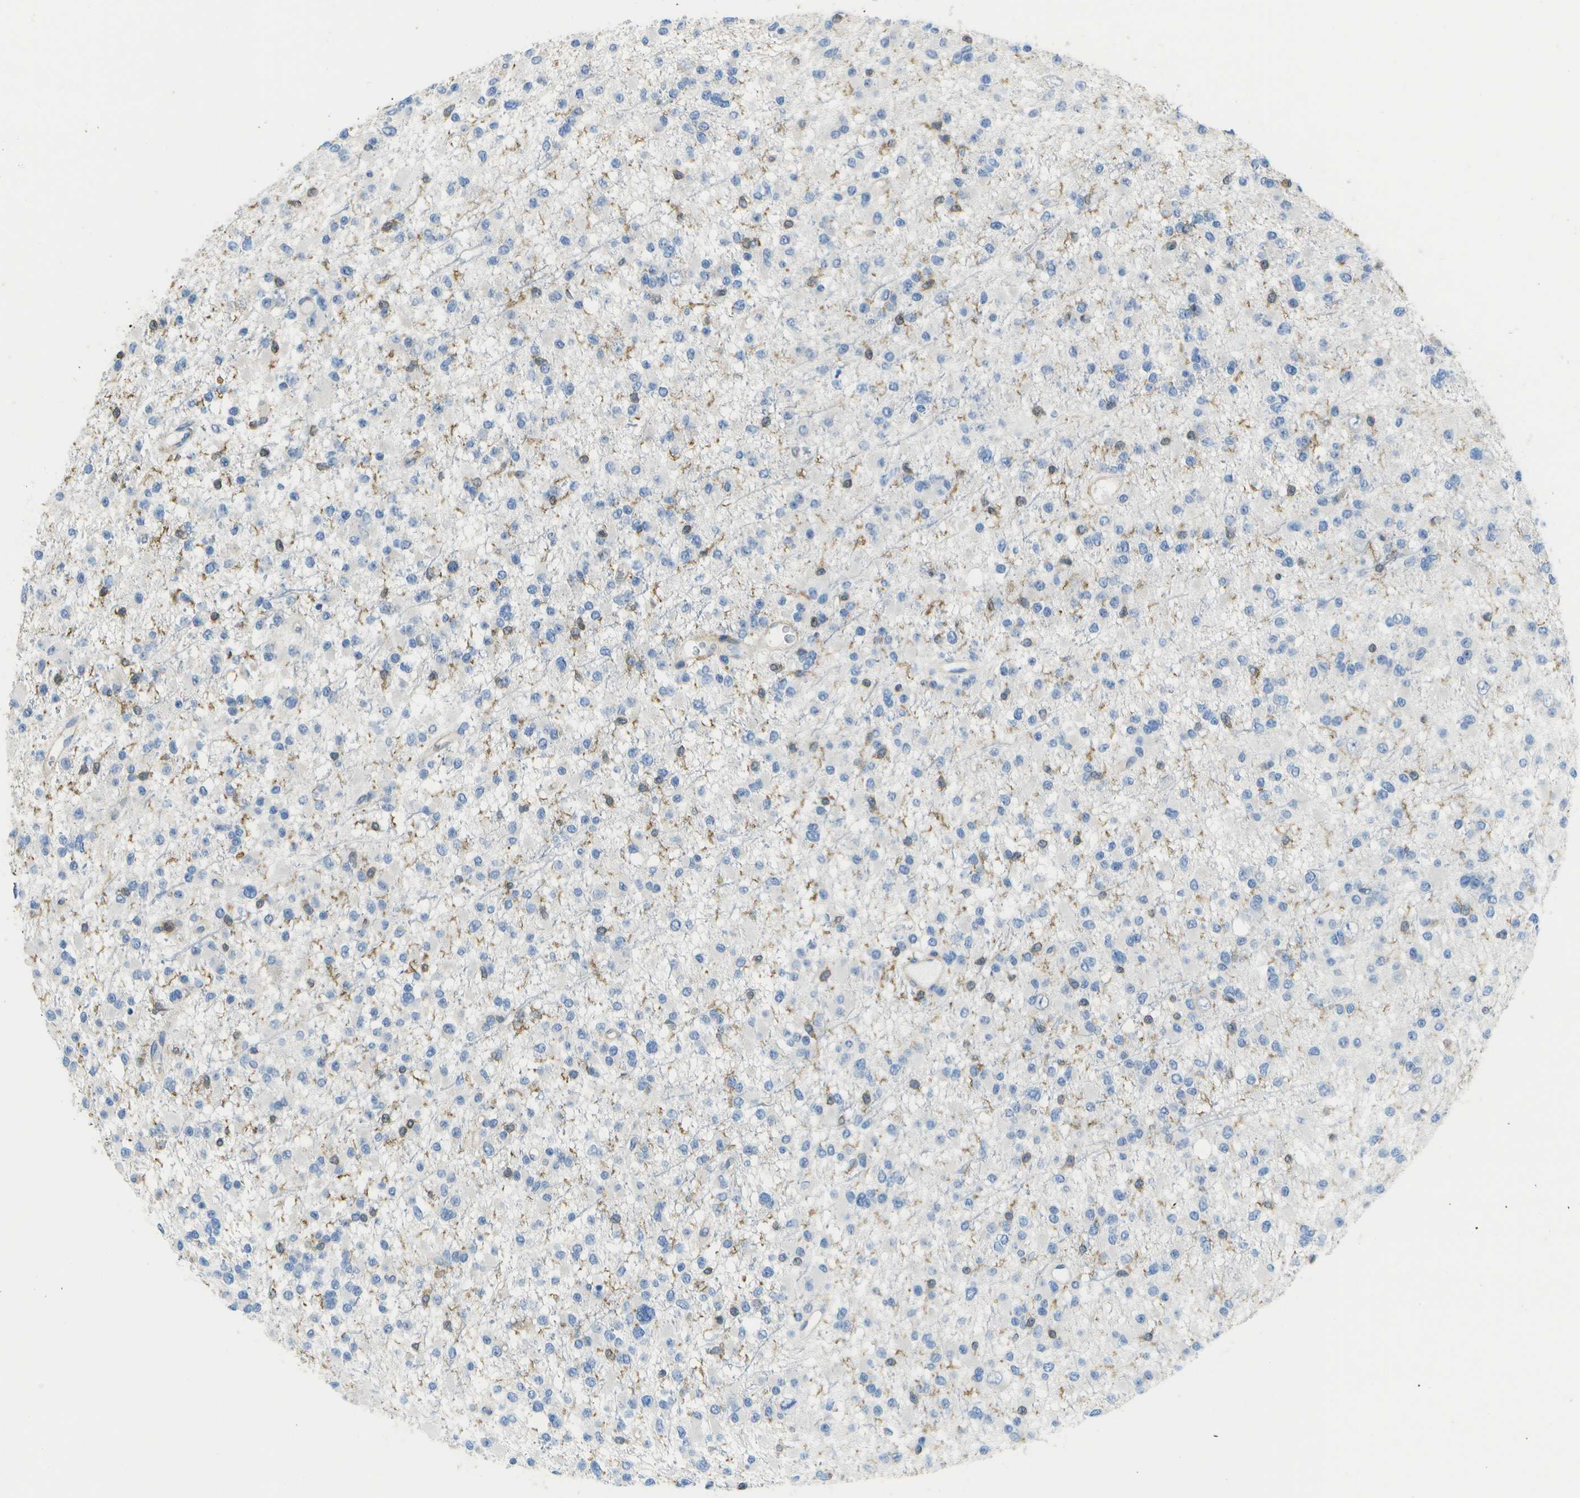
{"staining": {"intensity": "negative", "quantity": "none", "location": "none"}, "tissue": "glioma", "cell_type": "Tumor cells", "image_type": "cancer", "snomed": [{"axis": "morphology", "description": "Glioma, malignant, Low grade"}, {"axis": "topography", "description": "Brain"}], "caption": "Micrograph shows no protein staining in tumor cells of malignant low-grade glioma tissue.", "gene": "RCSD1", "patient": {"sex": "female", "age": 22}}